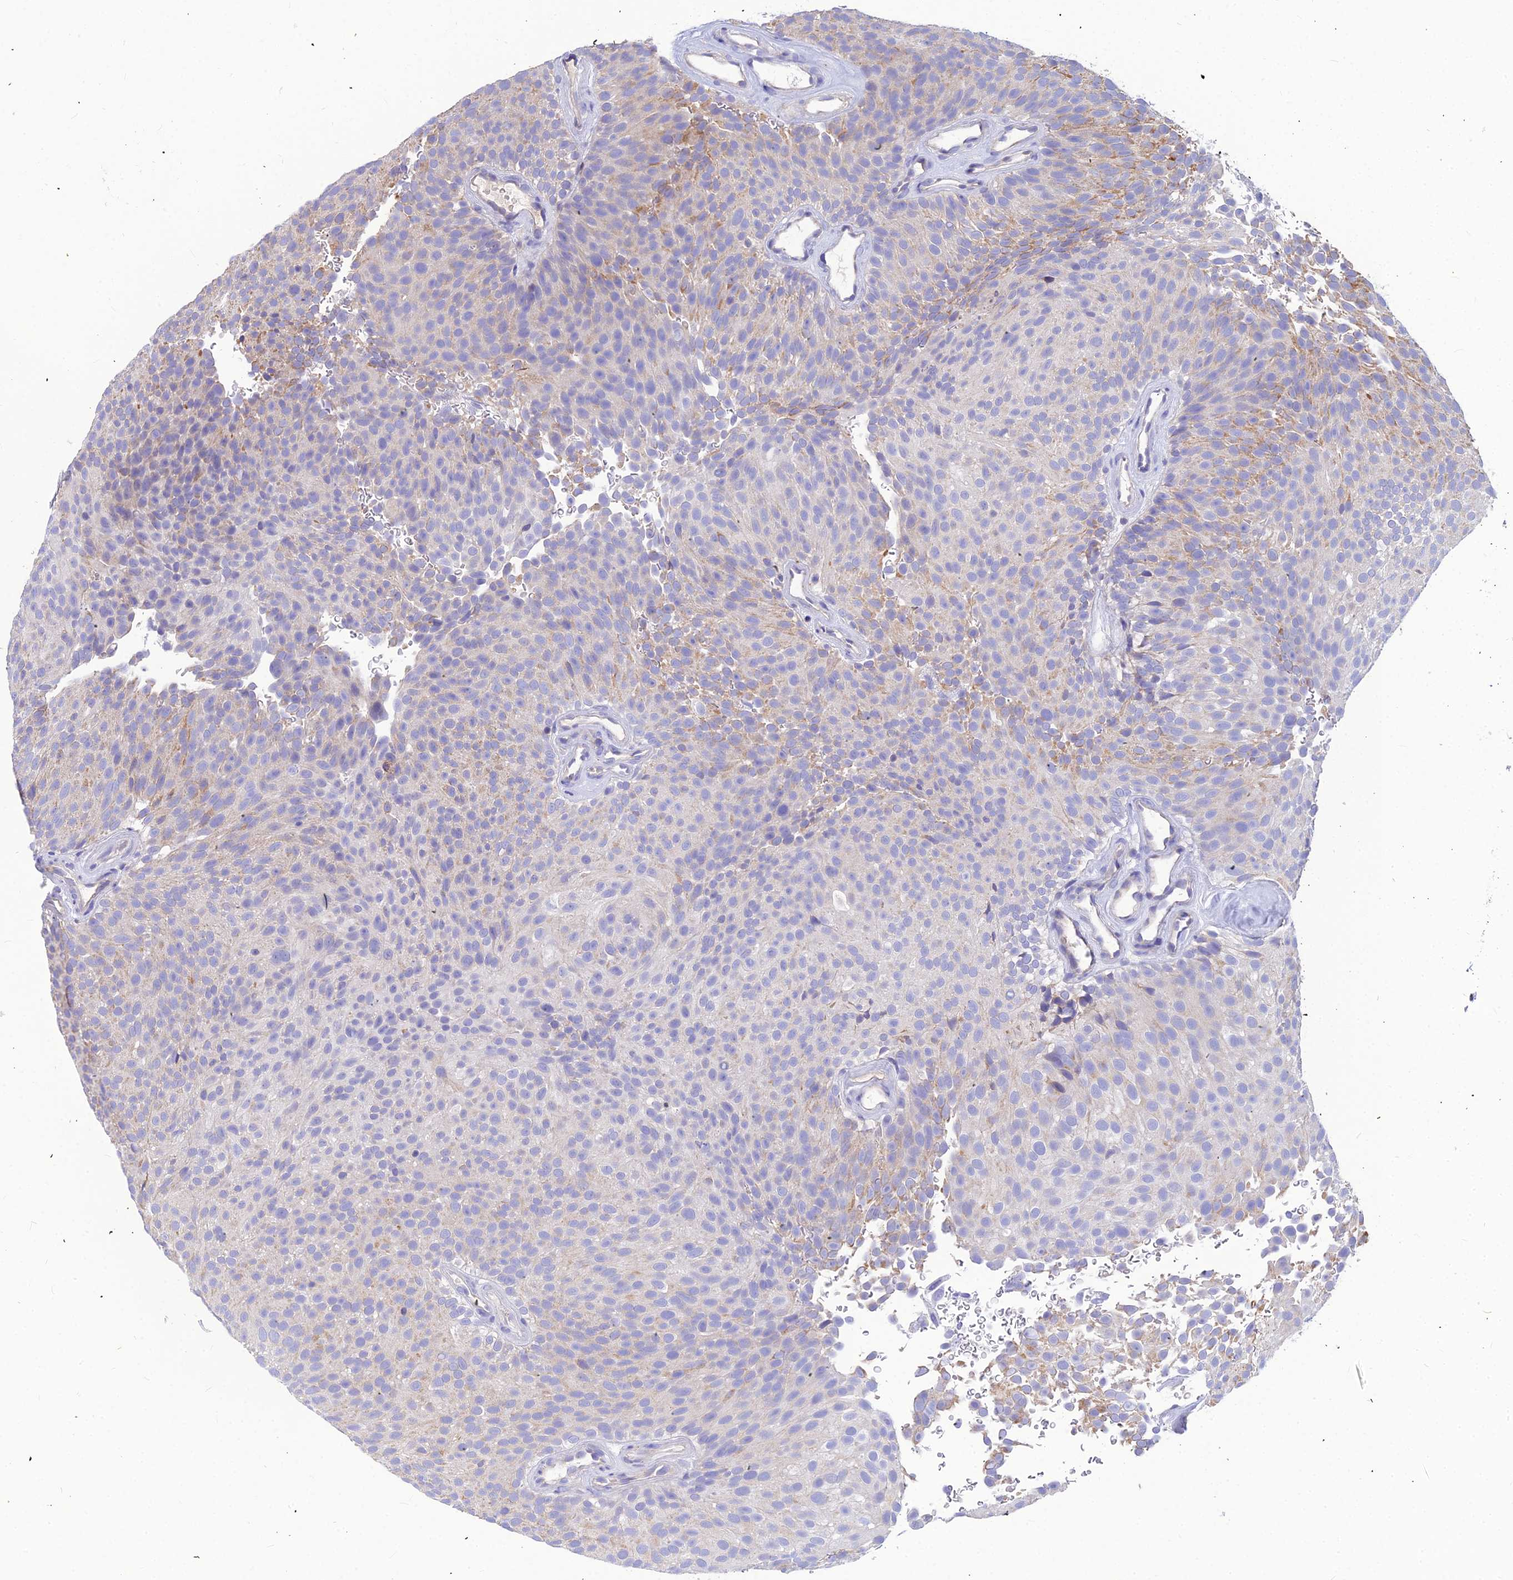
{"staining": {"intensity": "weak", "quantity": "<25%", "location": "cytoplasmic/membranous"}, "tissue": "urothelial cancer", "cell_type": "Tumor cells", "image_type": "cancer", "snomed": [{"axis": "morphology", "description": "Urothelial carcinoma, Low grade"}, {"axis": "topography", "description": "Urinary bladder"}], "caption": "Tumor cells show no significant expression in urothelial cancer.", "gene": "ASPHD1", "patient": {"sex": "male", "age": 78}}